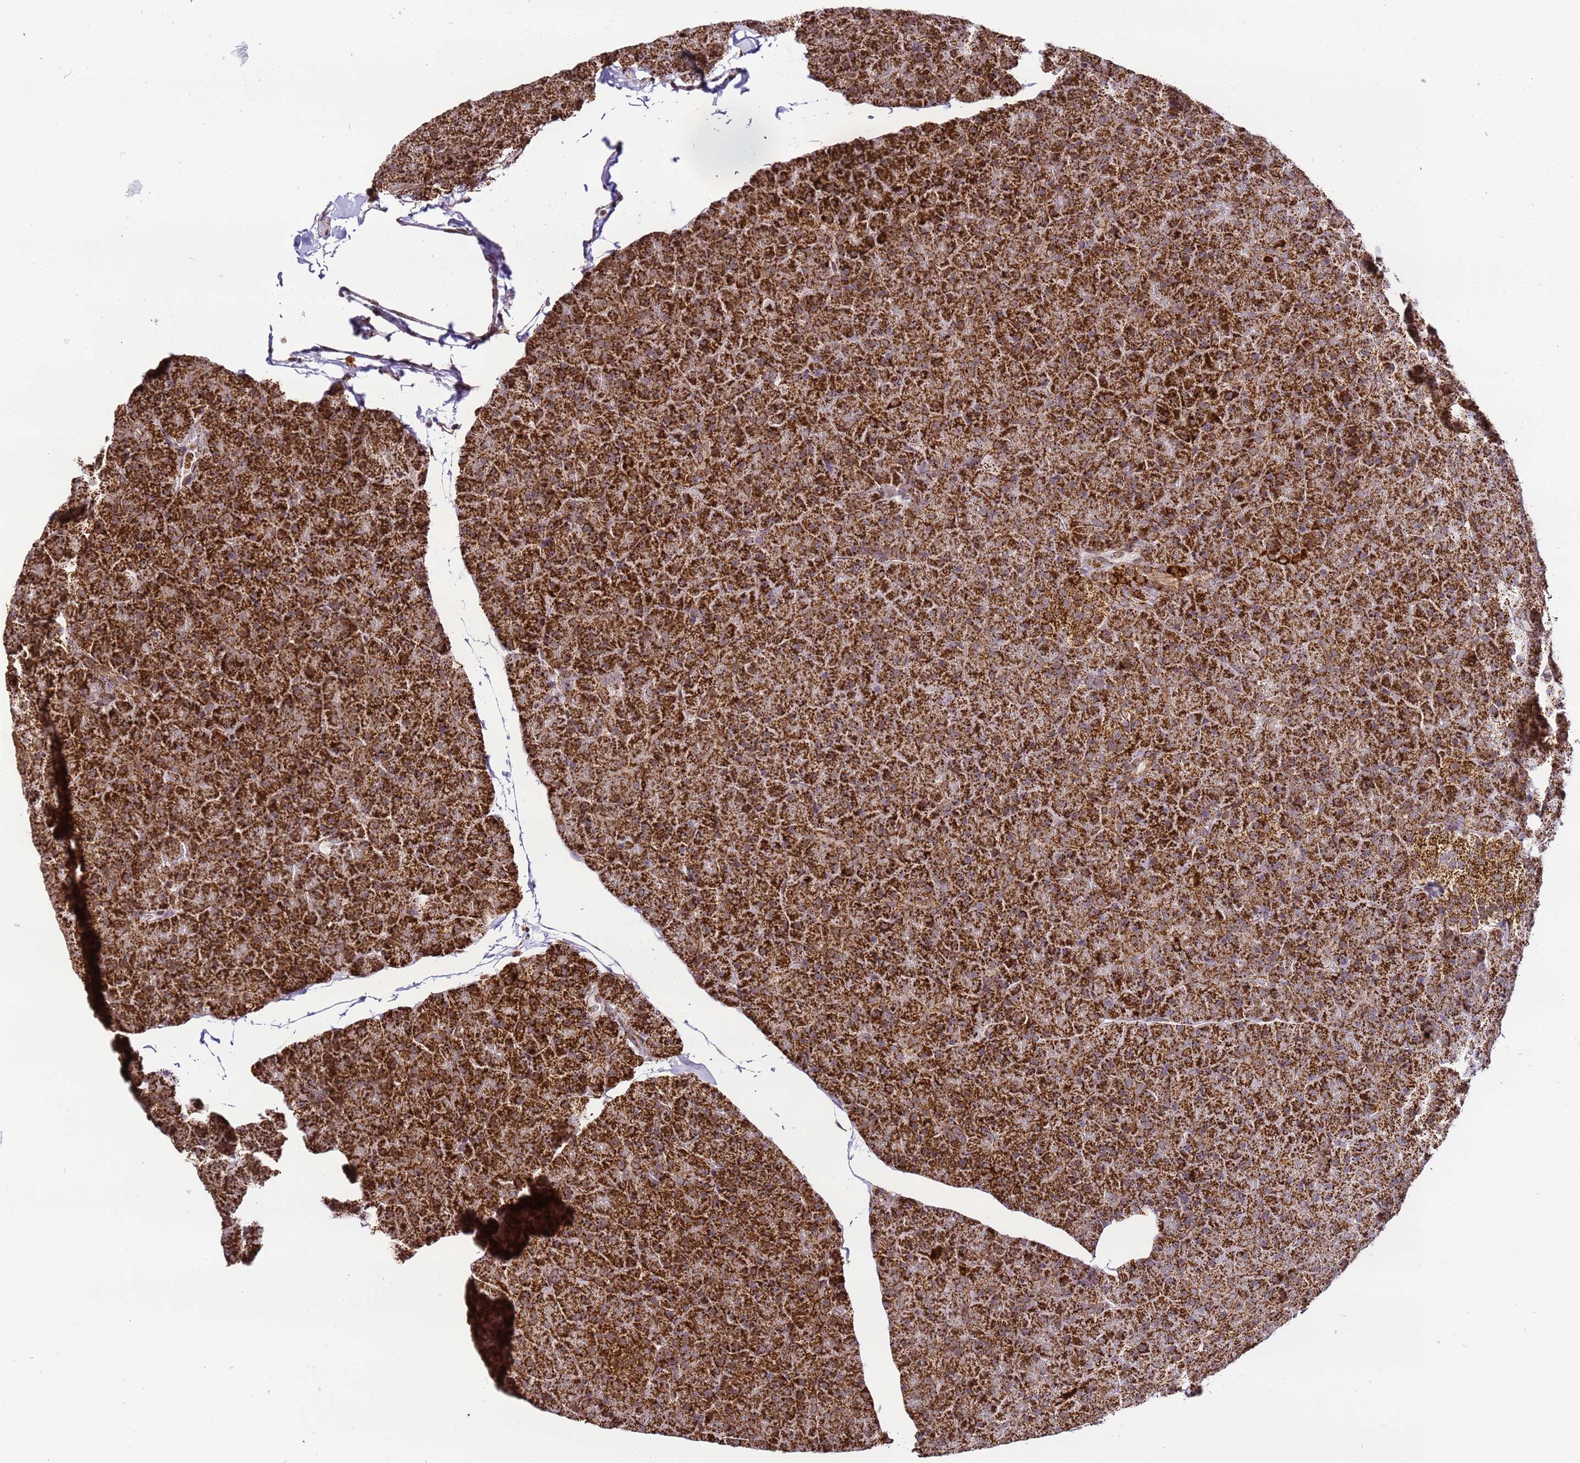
{"staining": {"intensity": "strong", "quantity": ">75%", "location": "cytoplasmic/membranous"}, "tissue": "pancreas", "cell_type": "Exocrine glandular cells", "image_type": "normal", "snomed": [{"axis": "morphology", "description": "Normal tissue, NOS"}, {"axis": "topography", "description": "Pancreas"}], "caption": "IHC of unremarkable pancreas displays high levels of strong cytoplasmic/membranous staining in approximately >75% of exocrine glandular cells.", "gene": "HSPE1", "patient": {"sex": "male", "age": 36}}